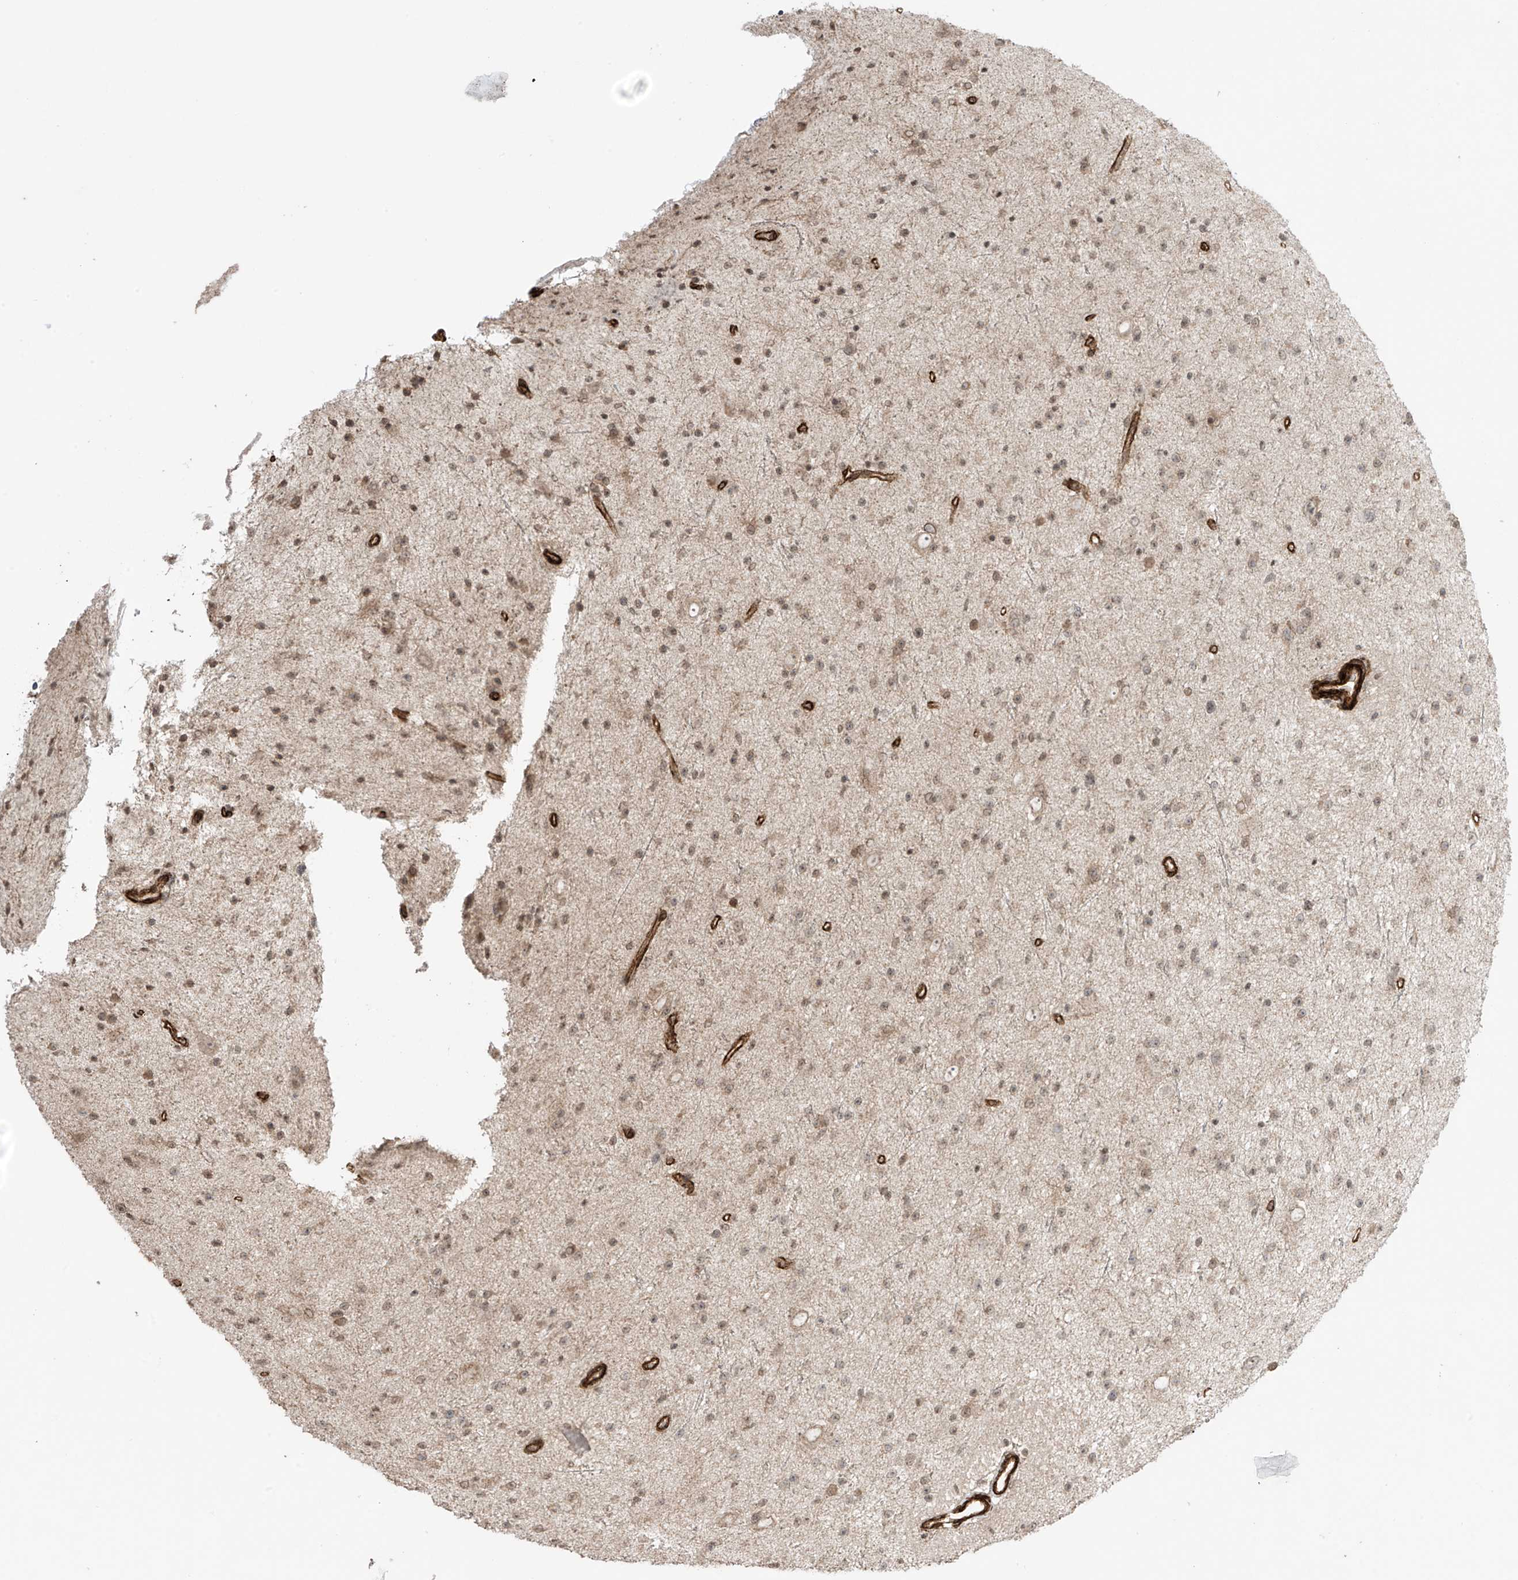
{"staining": {"intensity": "weak", "quantity": ">75%", "location": "nuclear"}, "tissue": "glioma", "cell_type": "Tumor cells", "image_type": "cancer", "snomed": [{"axis": "morphology", "description": "Glioma, malignant, Low grade"}, {"axis": "topography", "description": "Cerebral cortex"}], "caption": "DAB immunohistochemical staining of malignant low-grade glioma displays weak nuclear protein staining in about >75% of tumor cells.", "gene": "TTLL5", "patient": {"sex": "female", "age": 39}}